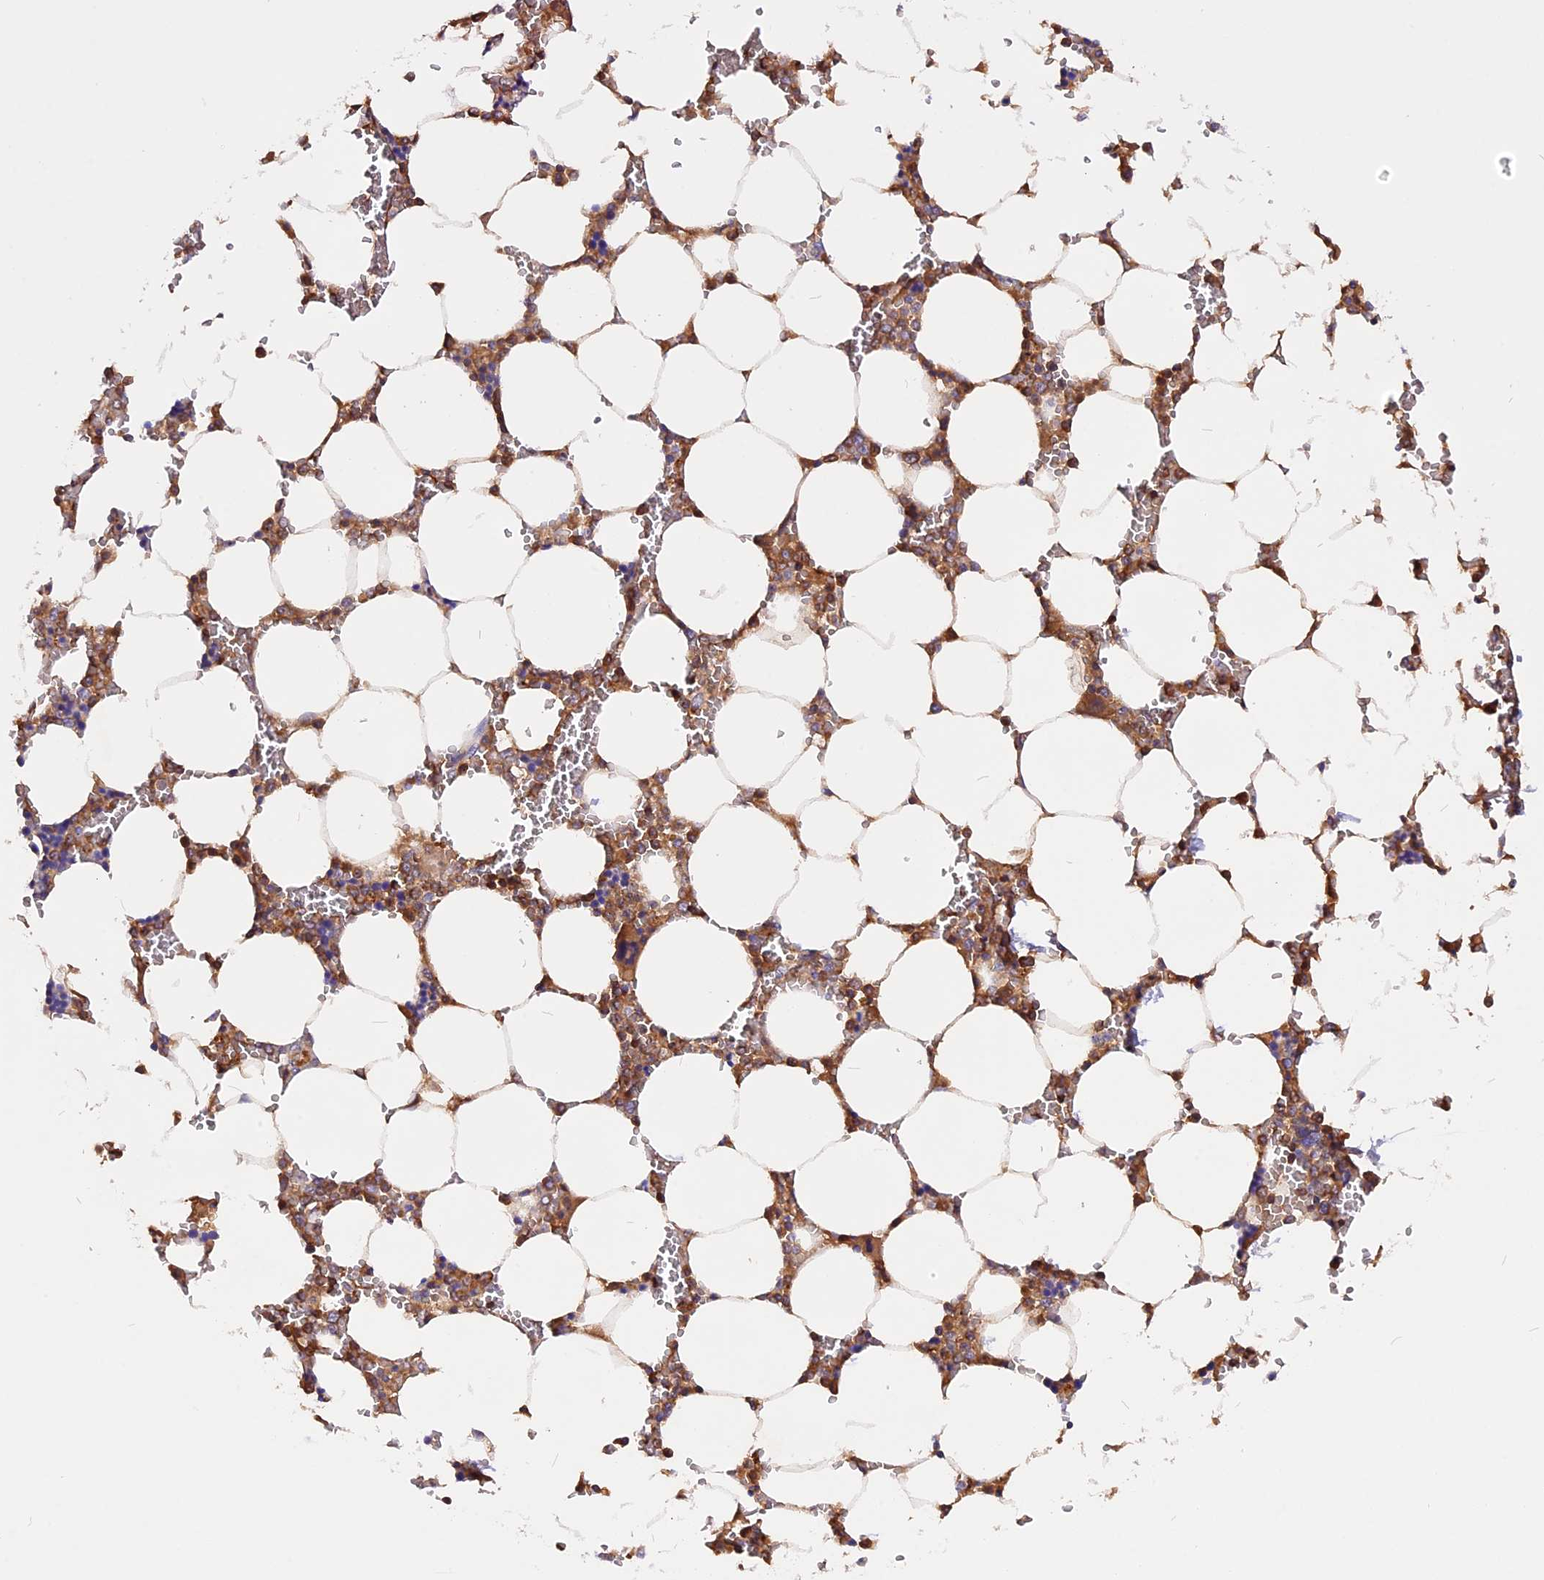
{"staining": {"intensity": "moderate", "quantity": "25%-75%", "location": "cytoplasmic/membranous"}, "tissue": "bone marrow", "cell_type": "Hematopoietic cells", "image_type": "normal", "snomed": [{"axis": "morphology", "description": "Normal tissue, NOS"}, {"axis": "topography", "description": "Bone marrow"}], "caption": "Normal bone marrow was stained to show a protein in brown. There is medium levels of moderate cytoplasmic/membranous positivity in approximately 25%-75% of hematopoietic cells.", "gene": "MARK4", "patient": {"sex": "male", "age": 64}}